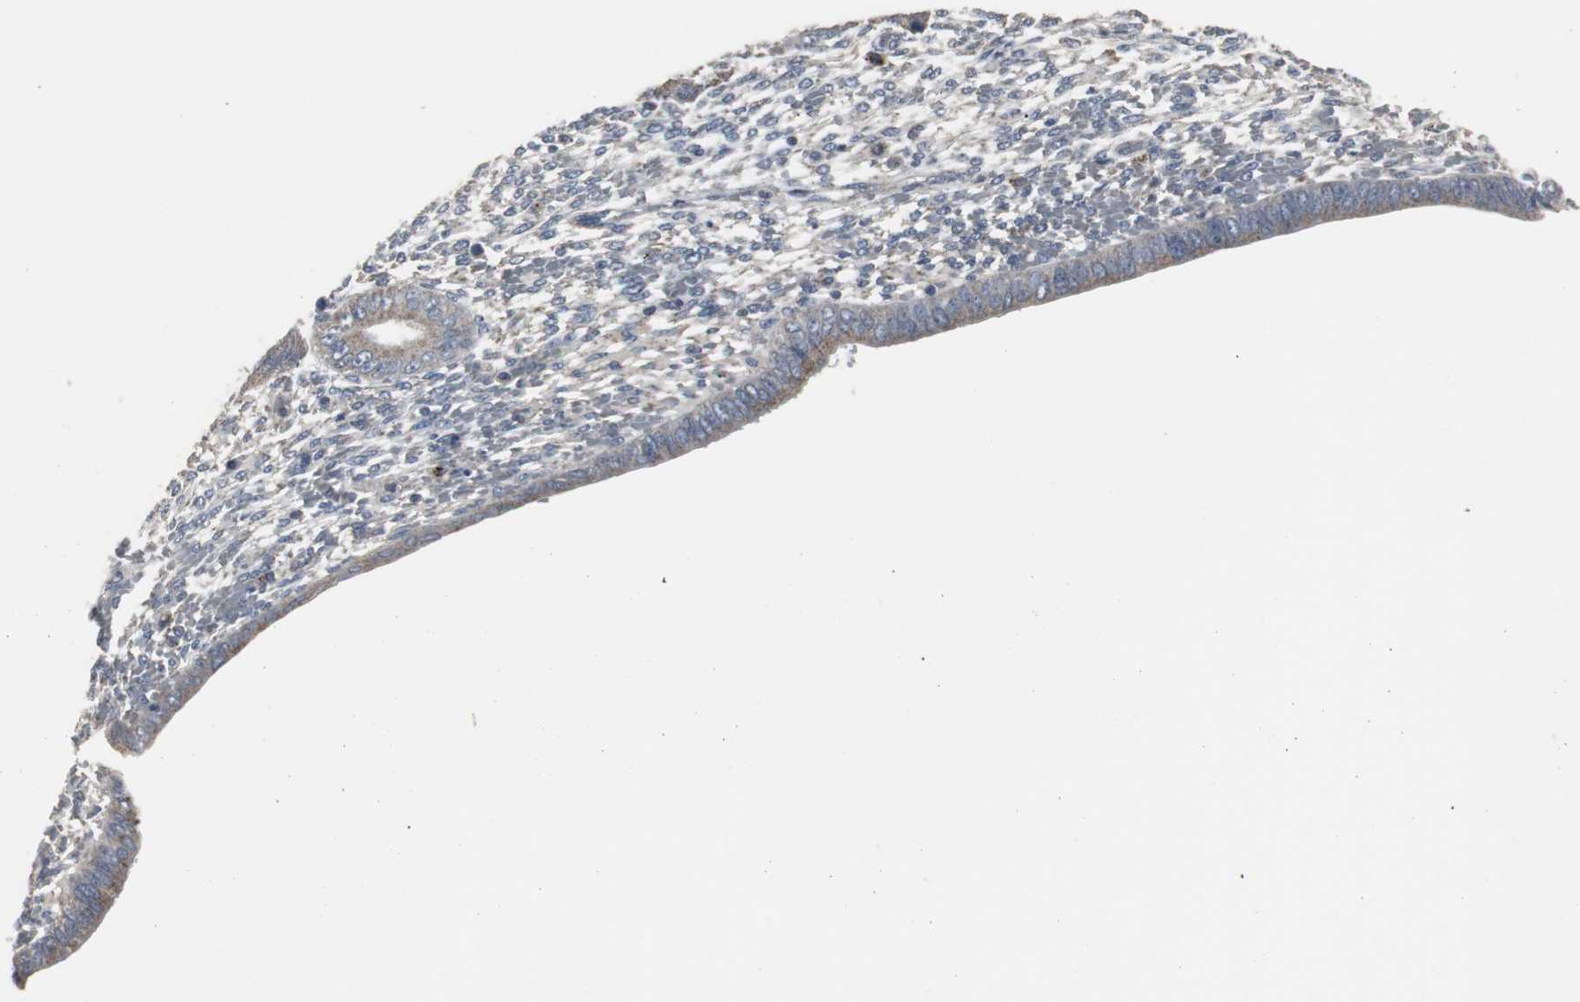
{"staining": {"intensity": "negative", "quantity": "none", "location": "none"}, "tissue": "endometrium", "cell_type": "Cells in endometrial stroma", "image_type": "normal", "snomed": [{"axis": "morphology", "description": "Normal tissue, NOS"}, {"axis": "topography", "description": "Endometrium"}], "caption": "Immunohistochemical staining of unremarkable endometrium demonstrates no significant staining in cells in endometrial stroma.", "gene": "ACAA1", "patient": {"sex": "female", "age": 42}}